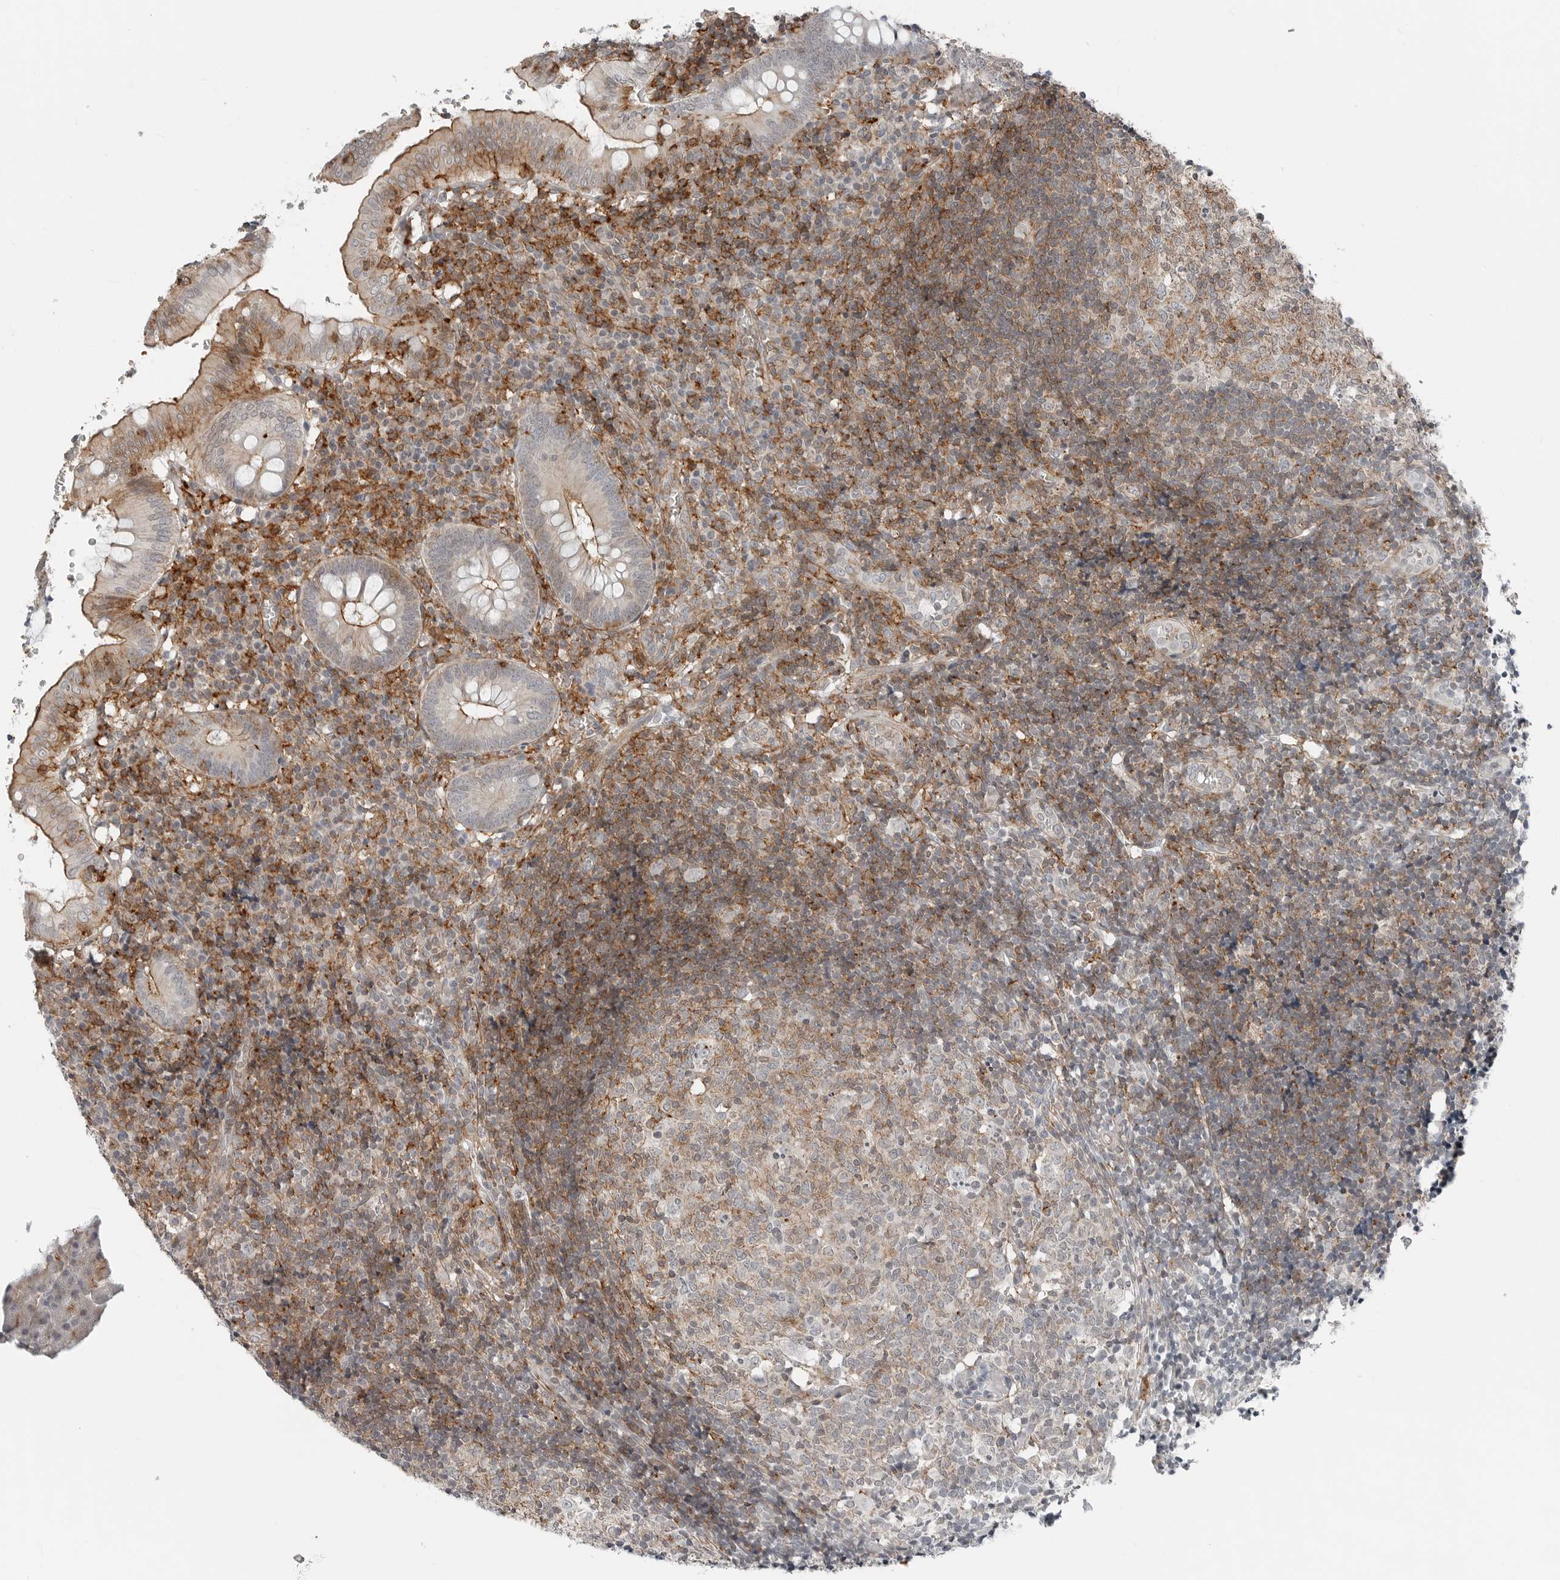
{"staining": {"intensity": "moderate", "quantity": "25%-75%", "location": "cytoplasmic/membranous"}, "tissue": "appendix", "cell_type": "Glandular cells", "image_type": "normal", "snomed": [{"axis": "morphology", "description": "Normal tissue, NOS"}, {"axis": "topography", "description": "Appendix"}], "caption": "The micrograph demonstrates staining of unremarkable appendix, revealing moderate cytoplasmic/membranous protein staining (brown color) within glandular cells. The staining was performed using DAB (3,3'-diaminobenzidine), with brown indicating positive protein expression. Nuclei are stained blue with hematoxylin.", "gene": "LEFTY2", "patient": {"sex": "male", "age": 8}}